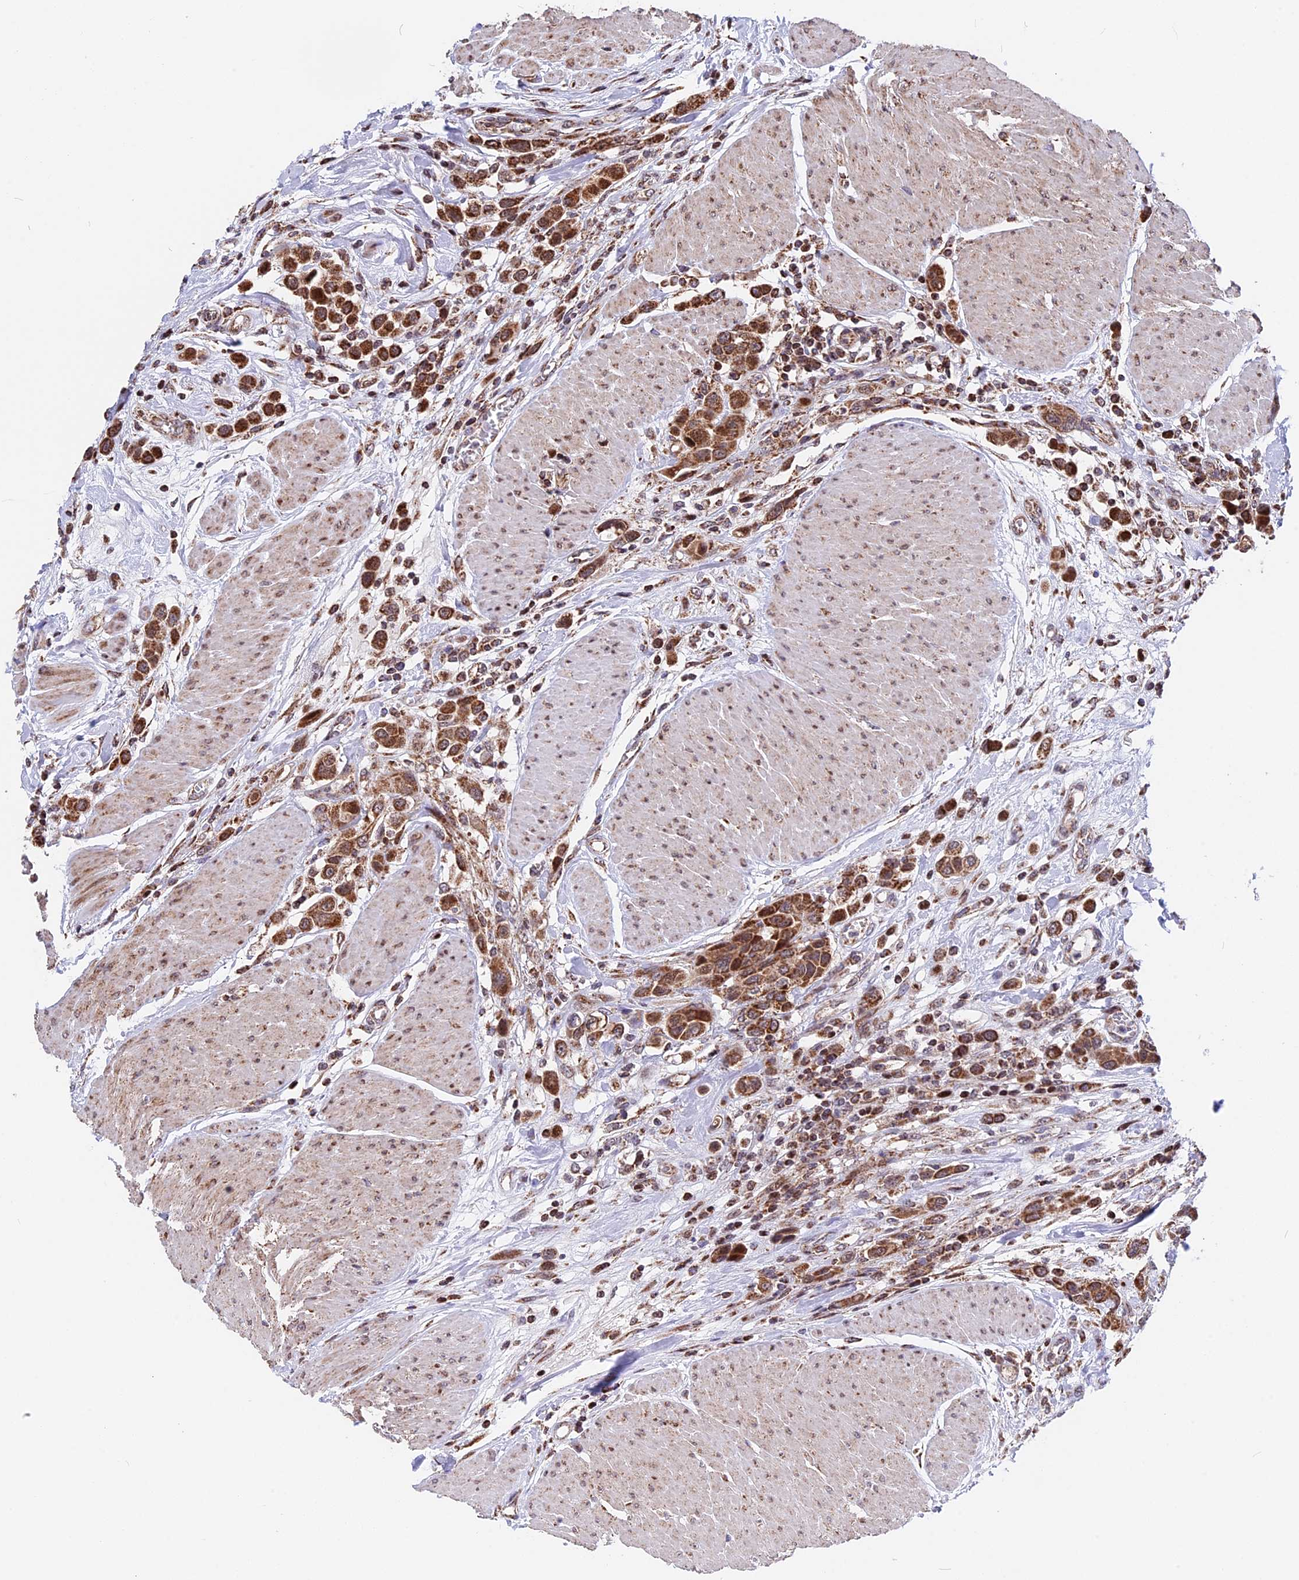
{"staining": {"intensity": "strong", "quantity": ">75%", "location": "cytoplasmic/membranous"}, "tissue": "urothelial cancer", "cell_type": "Tumor cells", "image_type": "cancer", "snomed": [{"axis": "morphology", "description": "Urothelial carcinoma, High grade"}, {"axis": "topography", "description": "Urinary bladder"}], "caption": "Urothelial carcinoma (high-grade) tissue exhibits strong cytoplasmic/membranous positivity in about >75% of tumor cells", "gene": "FAM174C", "patient": {"sex": "male", "age": 50}}